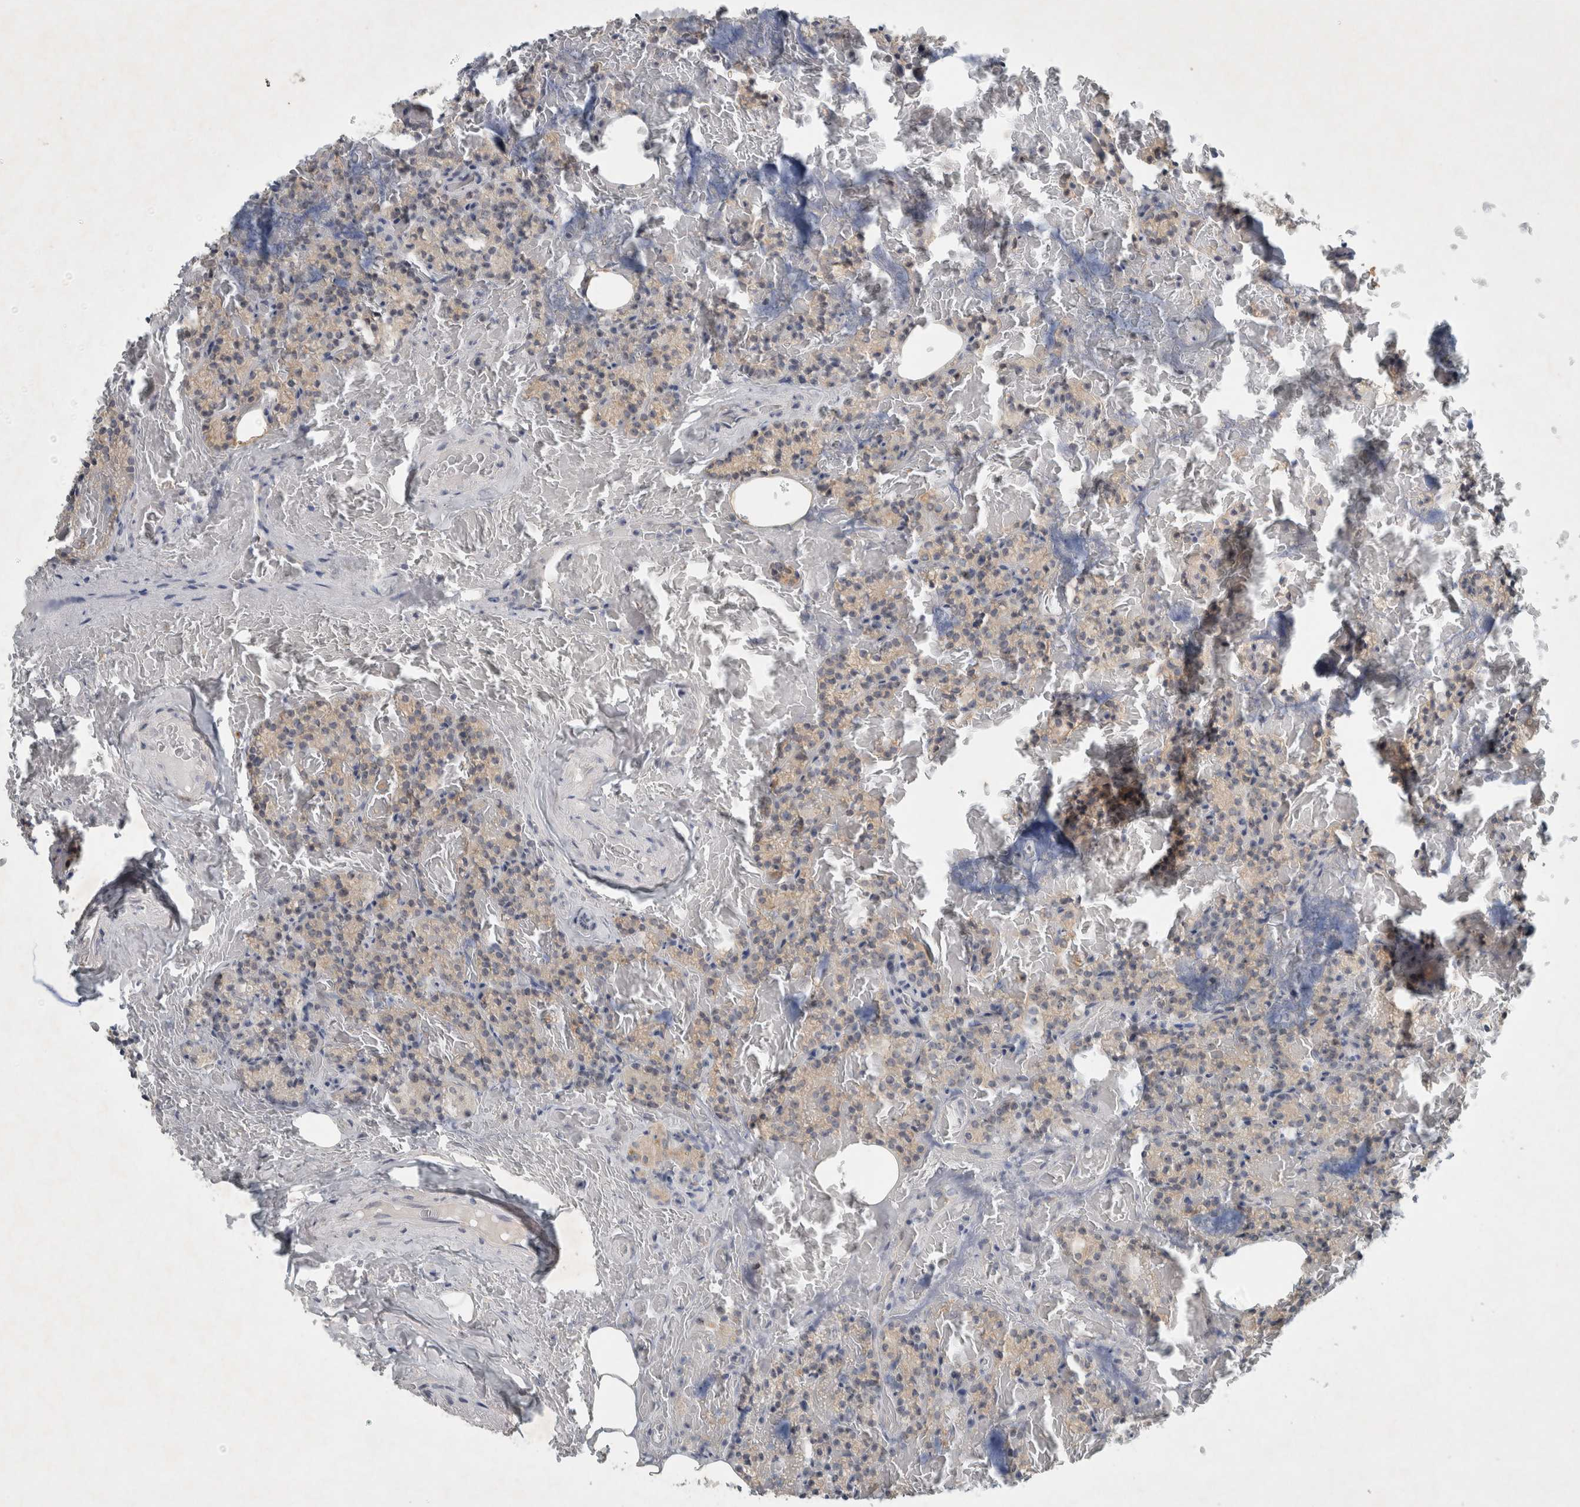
{"staining": {"intensity": "negative", "quantity": "none", "location": "none"}, "tissue": "parathyroid gland", "cell_type": "Glandular cells", "image_type": "normal", "snomed": [{"axis": "morphology", "description": "Normal tissue, NOS"}, {"axis": "topography", "description": "Parathyroid gland"}], "caption": "DAB (3,3'-diaminobenzidine) immunohistochemical staining of unremarkable parathyroid gland displays no significant staining in glandular cells. (DAB immunohistochemistry (IHC), high magnification).", "gene": "ENSG00000285245", "patient": {"sex": "female", "age": 78}}